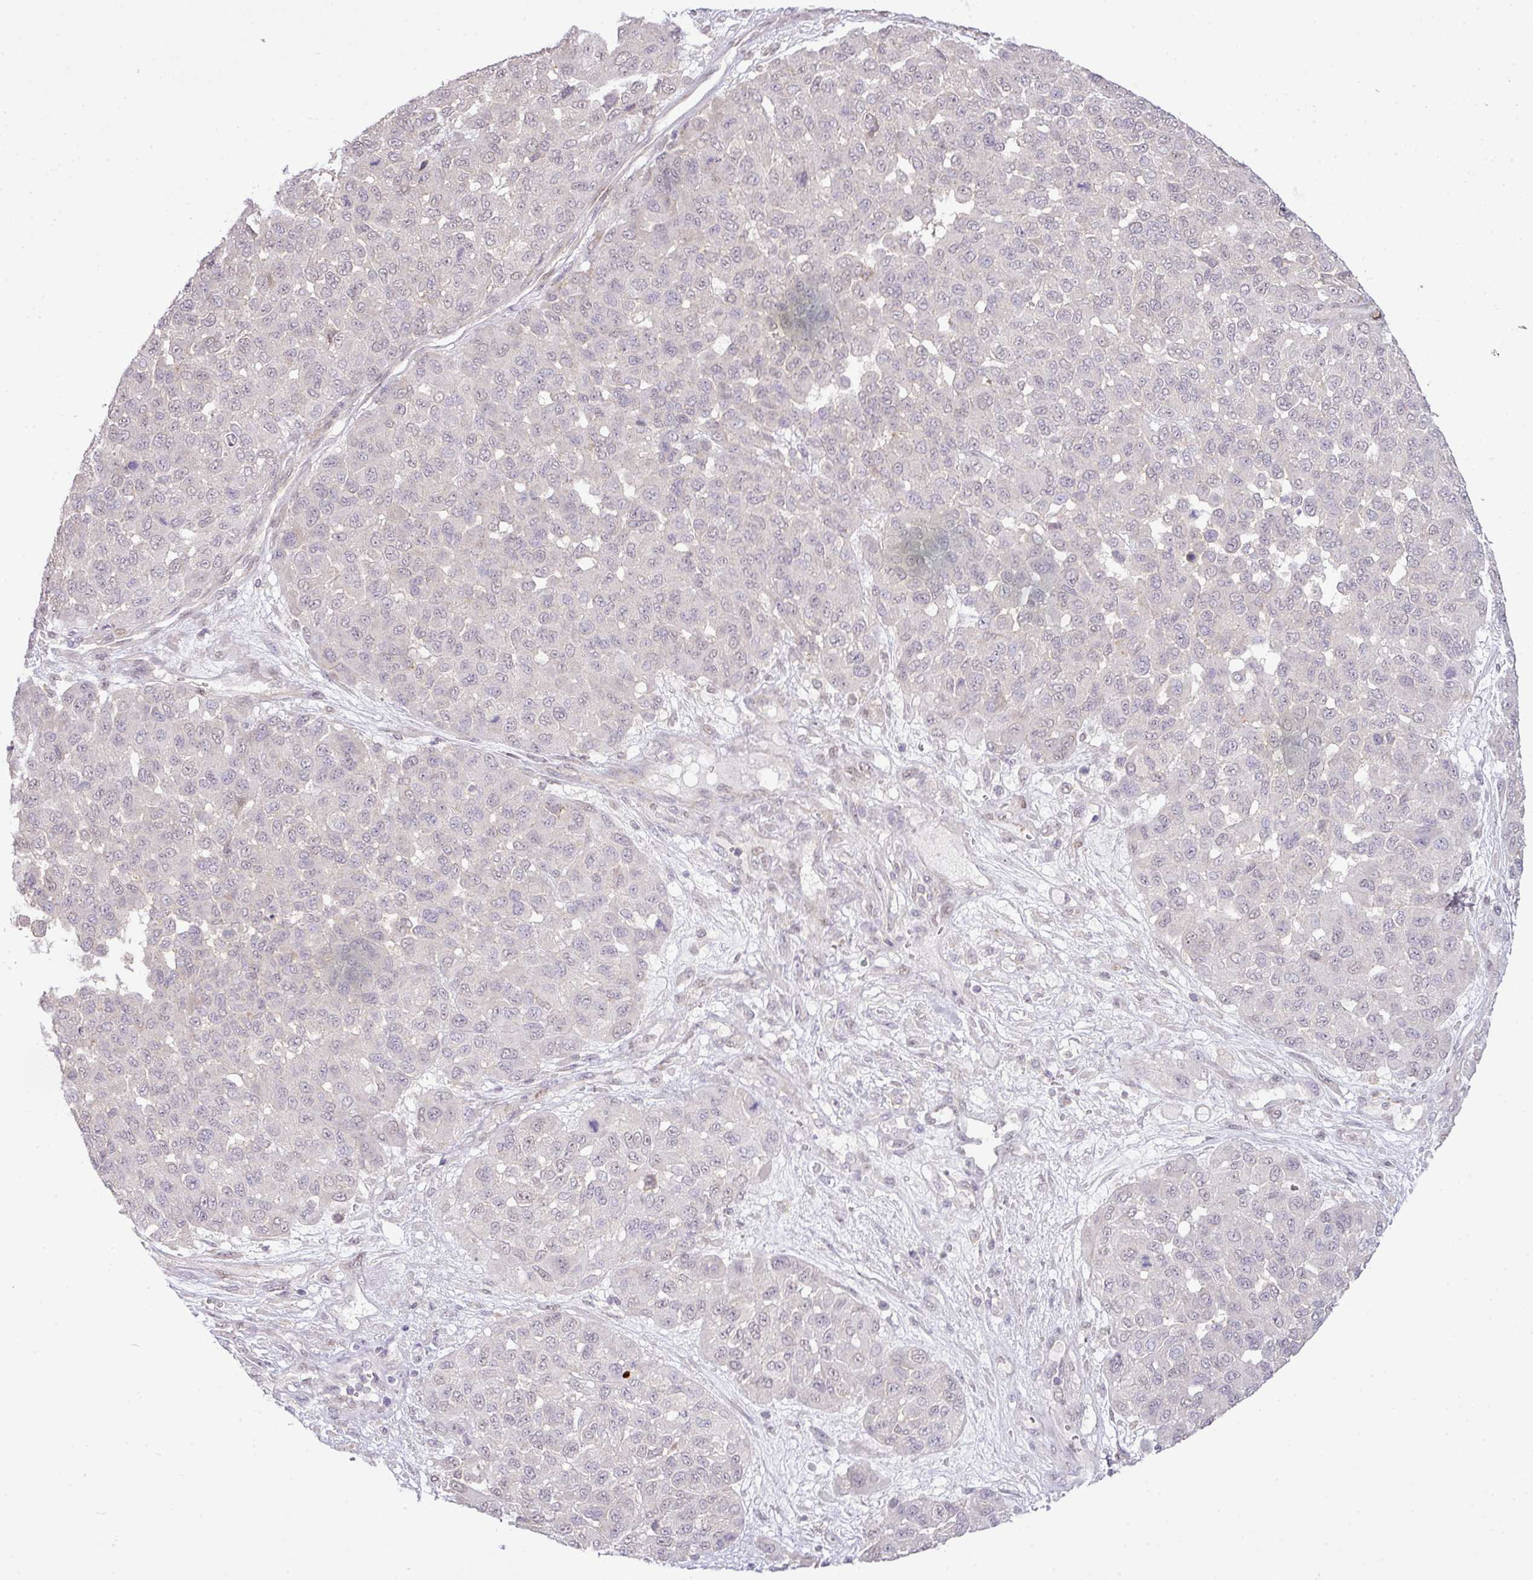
{"staining": {"intensity": "negative", "quantity": "none", "location": "none"}, "tissue": "melanoma", "cell_type": "Tumor cells", "image_type": "cancer", "snomed": [{"axis": "morphology", "description": "Malignant melanoma, NOS"}, {"axis": "topography", "description": "Skin"}], "caption": "Immunohistochemical staining of human melanoma shows no significant staining in tumor cells. (Stains: DAB immunohistochemistry (IHC) with hematoxylin counter stain, Microscopy: brightfield microscopy at high magnification).", "gene": "TPRA1", "patient": {"sex": "male", "age": 62}}